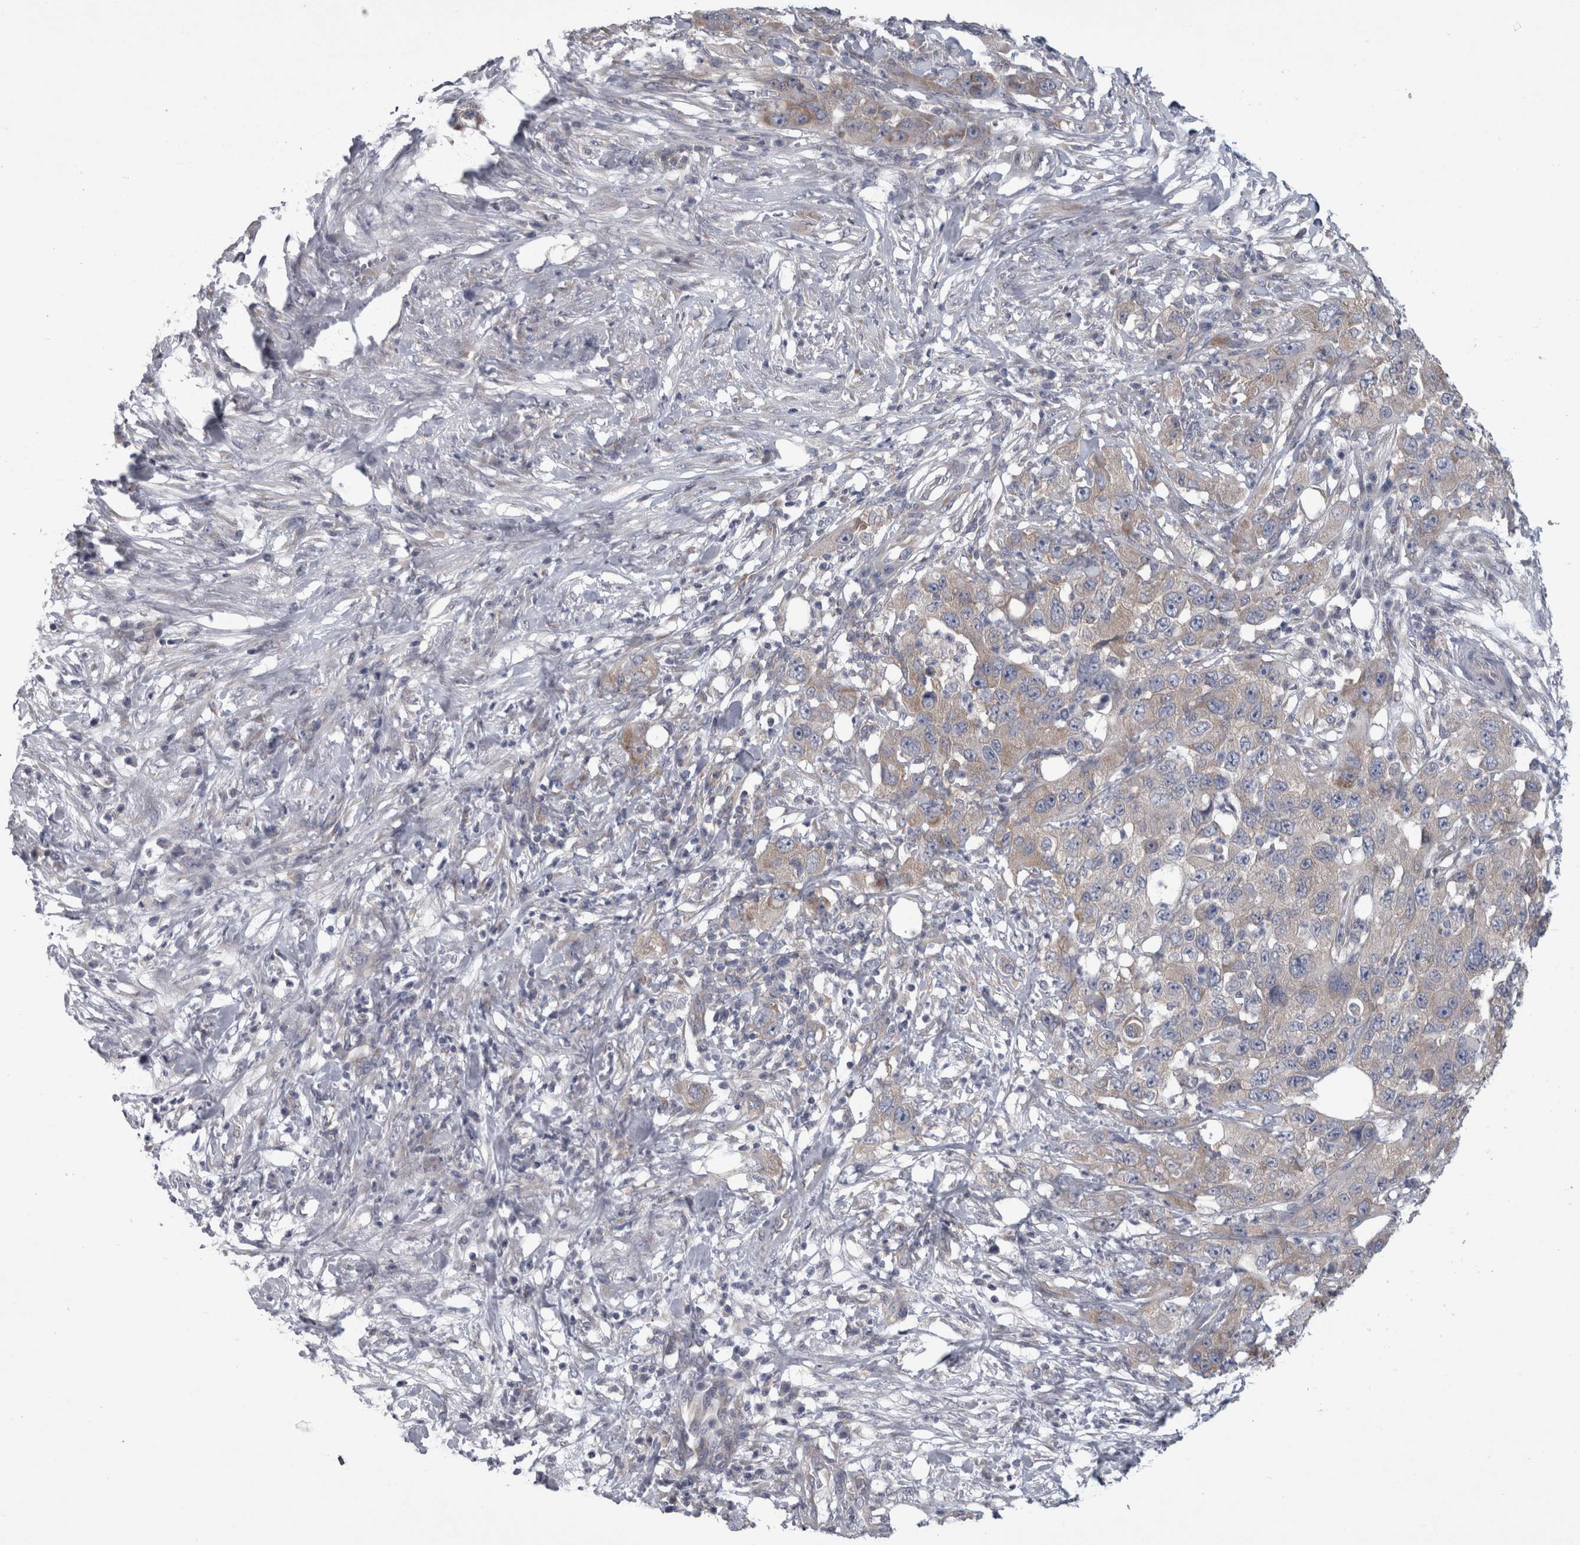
{"staining": {"intensity": "weak", "quantity": "<25%", "location": "cytoplasmic/membranous"}, "tissue": "pancreatic cancer", "cell_type": "Tumor cells", "image_type": "cancer", "snomed": [{"axis": "morphology", "description": "Adenocarcinoma, NOS"}, {"axis": "topography", "description": "Pancreas"}], "caption": "Immunohistochemistry histopathology image of neoplastic tissue: human adenocarcinoma (pancreatic) stained with DAB reveals no significant protein positivity in tumor cells.", "gene": "PRRC2C", "patient": {"sex": "female", "age": 78}}